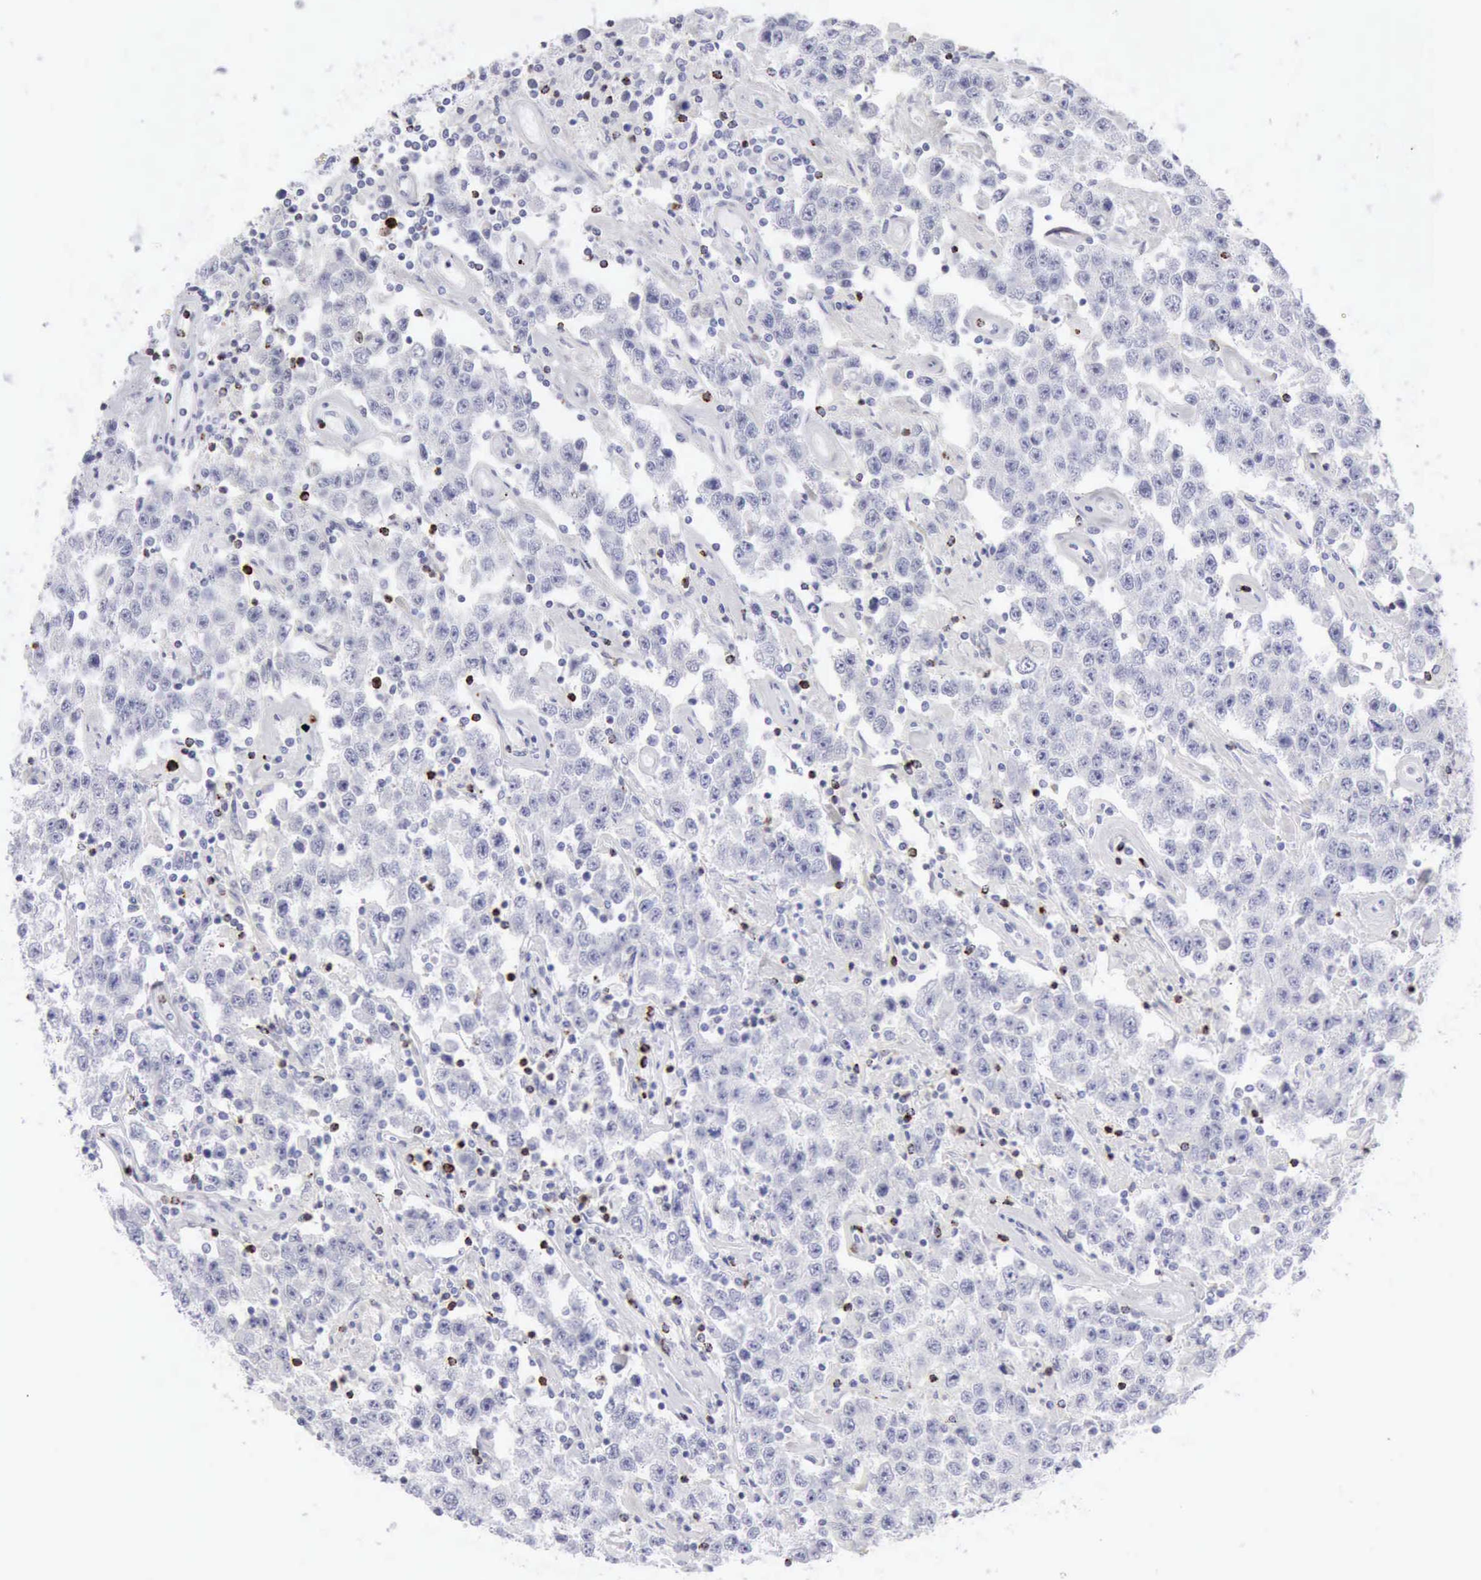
{"staining": {"intensity": "negative", "quantity": "none", "location": "none"}, "tissue": "testis cancer", "cell_type": "Tumor cells", "image_type": "cancer", "snomed": [{"axis": "morphology", "description": "Seminoma, NOS"}, {"axis": "topography", "description": "Testis"}], "caption": "Immunohistochemistry (IHC) of human testis cancer exhibits no positivity in tumor cells.", "gene": "GZMB", "patient": {"sex": "male", "age": 52}}